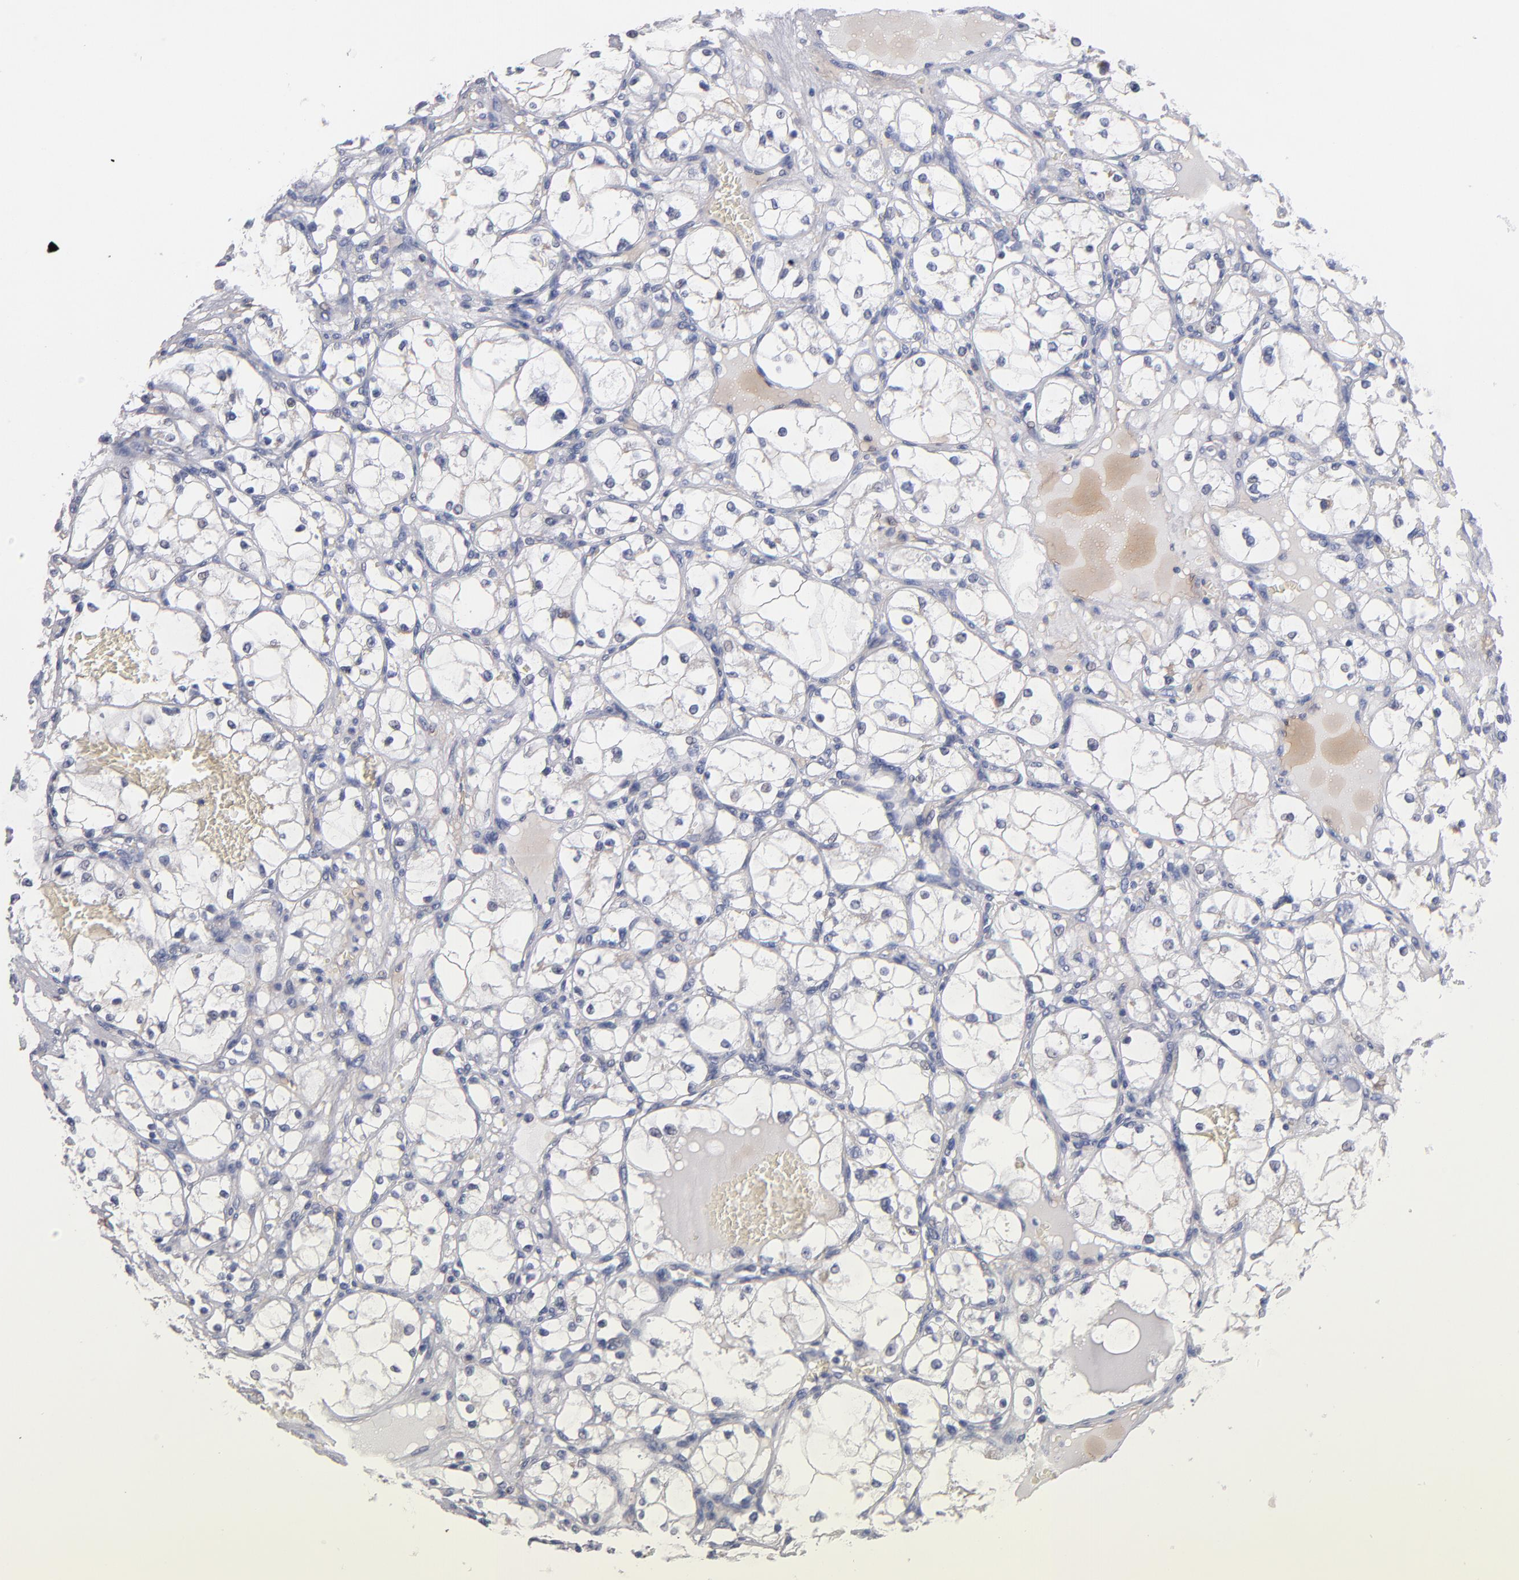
{"staining": {"intensity": "negative", "quantity": "none", "location": "none"}, "tissue": "renal cancer", "cell_type": "Tumor cells", "image_type": "cancer", "snomed": [{"axis": "morphology", "description": "Adenocarcinoma, NOS"}, {"axis": "topography", "description": "Kidney"}], "caption": "The micrograph displays no significant positivity in tumor cells of renal cancer (adenocarcinoma). Brightfield microscopy of immunohistochemistry stained with DAB (3,3'-diaminobenzidine) (brown) and hematoxylin (blue), captured at high magnification.", "gene": "PLSCR4", "patient": {"sex": "male", "age": 61}}